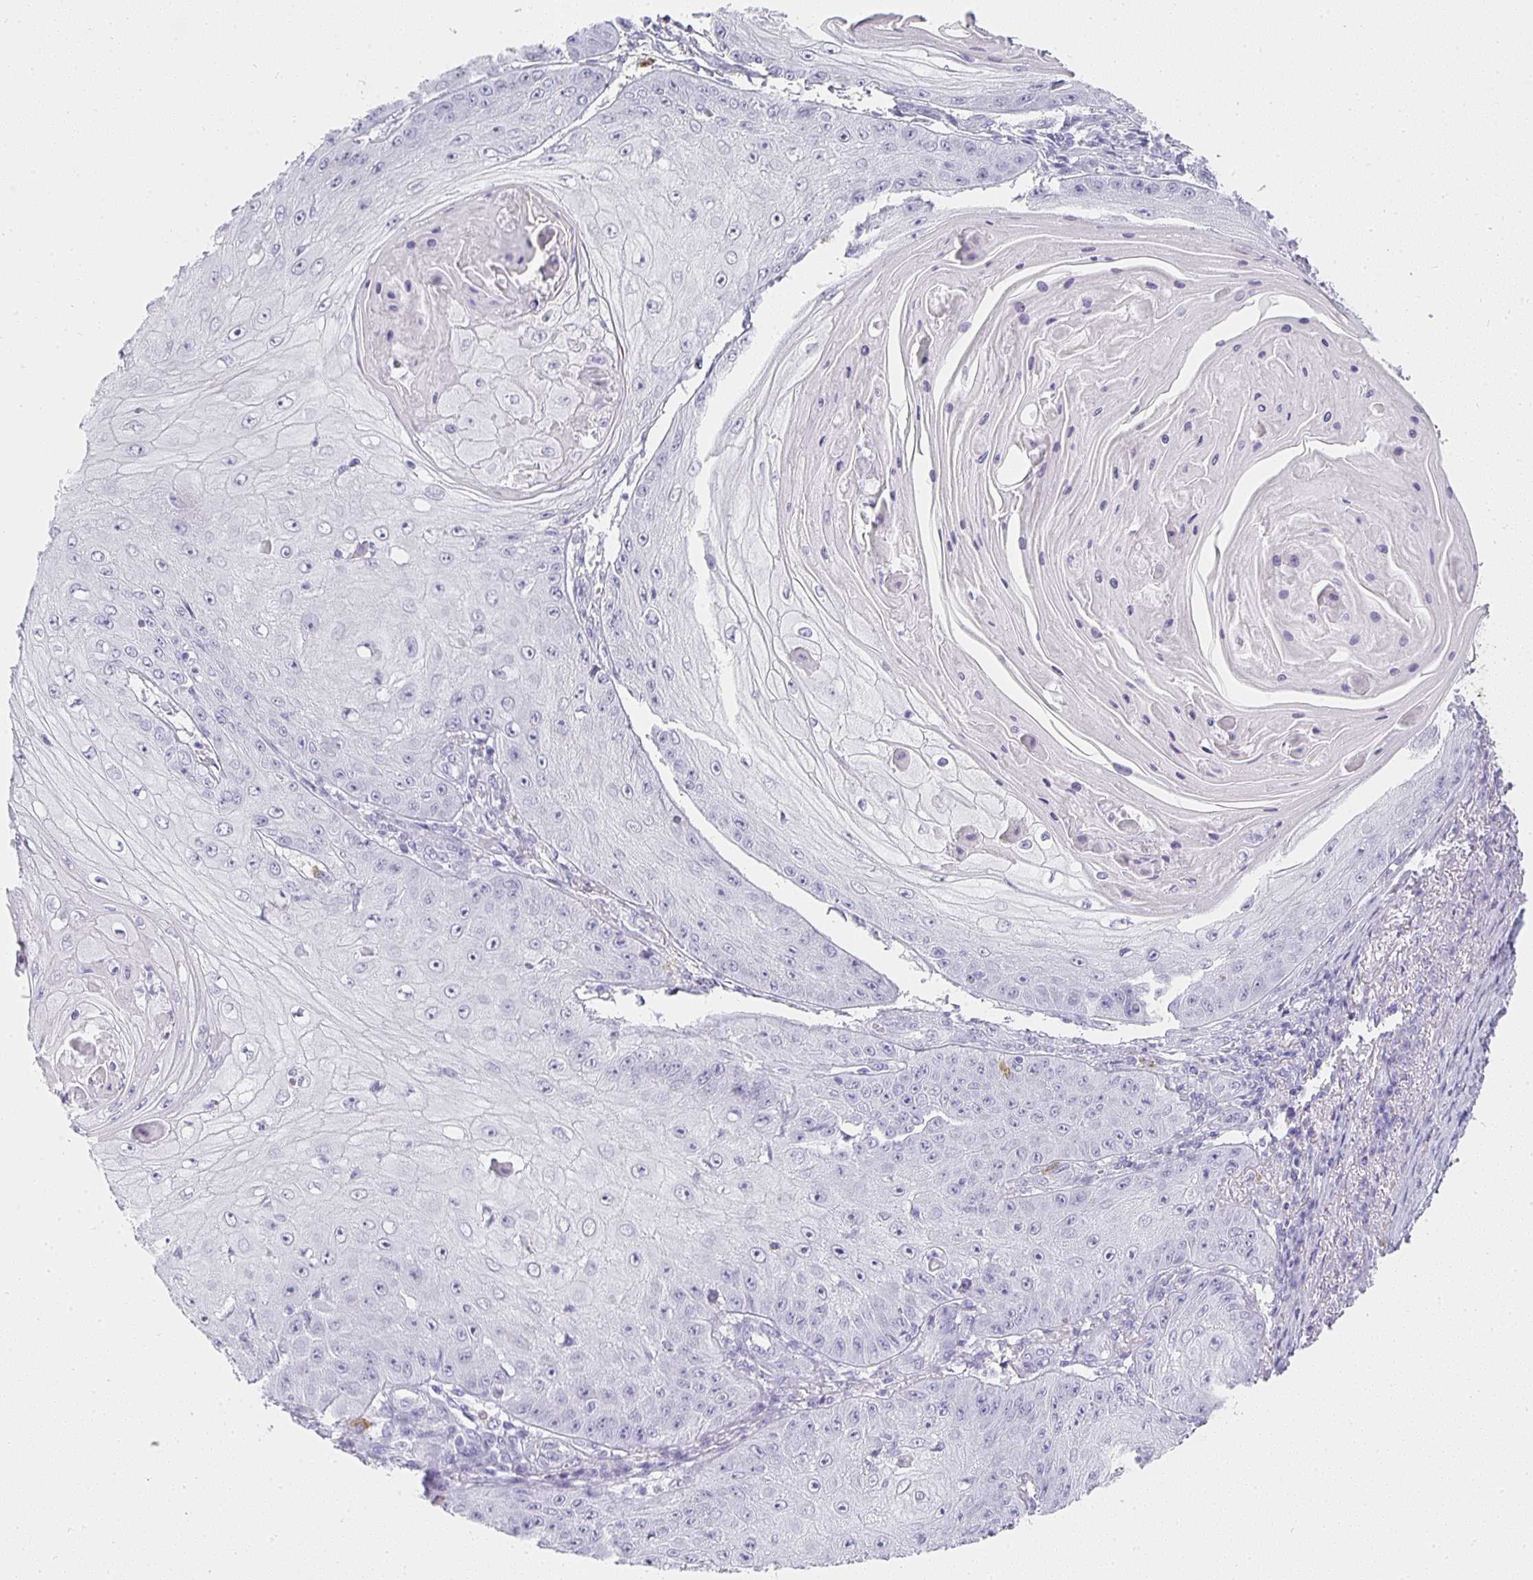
{"staining": {"intensity": "negative", "quantity": "none", "location": "none"}, "tissue": "skin cancer", "cell_type": "Tumor cells", "image_type": "cancer", "snomed": [{"axis": "morphology", "description": "Squamous cell carcinoma, NOS"}, {"axis": "topography", "description": "Skin"}], "caption": "Immunohistochemistry histopathology image of human skin cancer stained for a protein (brown), which exhibits no expression in tumor cells.", "gene": "TPSD1", "patient": {"sex": "male", "age": 70}}